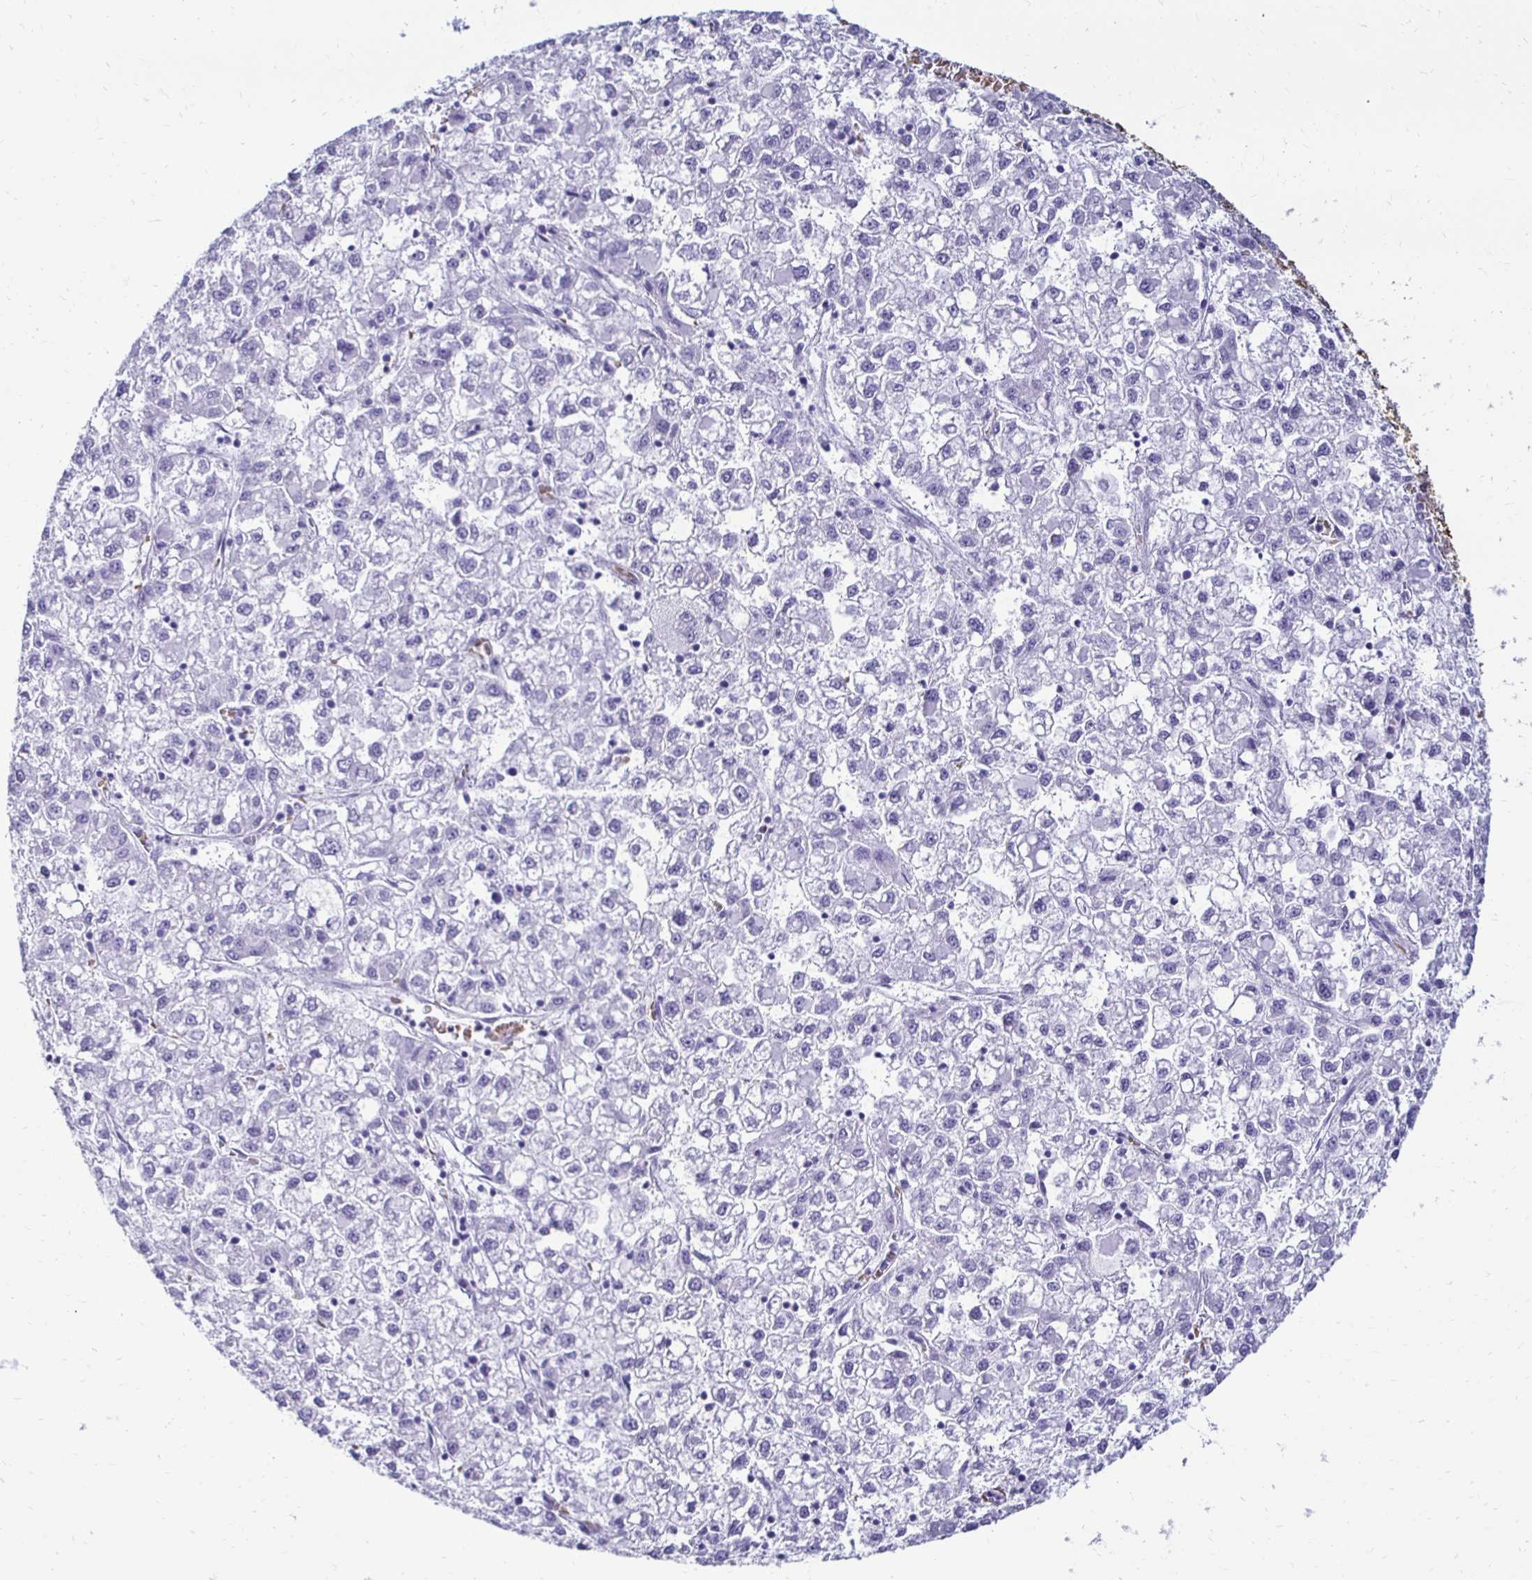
{"staining": {"intensity": "negative", "quantity": "none", "location": "none"}, "tissue": "liver cancer", "cell_type": "Tumor cells", "image_type": "cancer", "snomed": [{"axis": "morphology", "description": "Carcinoma, Hepatocellular, NOS"}, {"axis": "topography", "description": "Liver"}], "caption": "This is an IHC photomicrograph of human liver cancer (hepatocellular carcinoma). There is no staining in tumor cells.", "gene": "RHBDL3", "patient": {"sex": "male", "age": 40}}